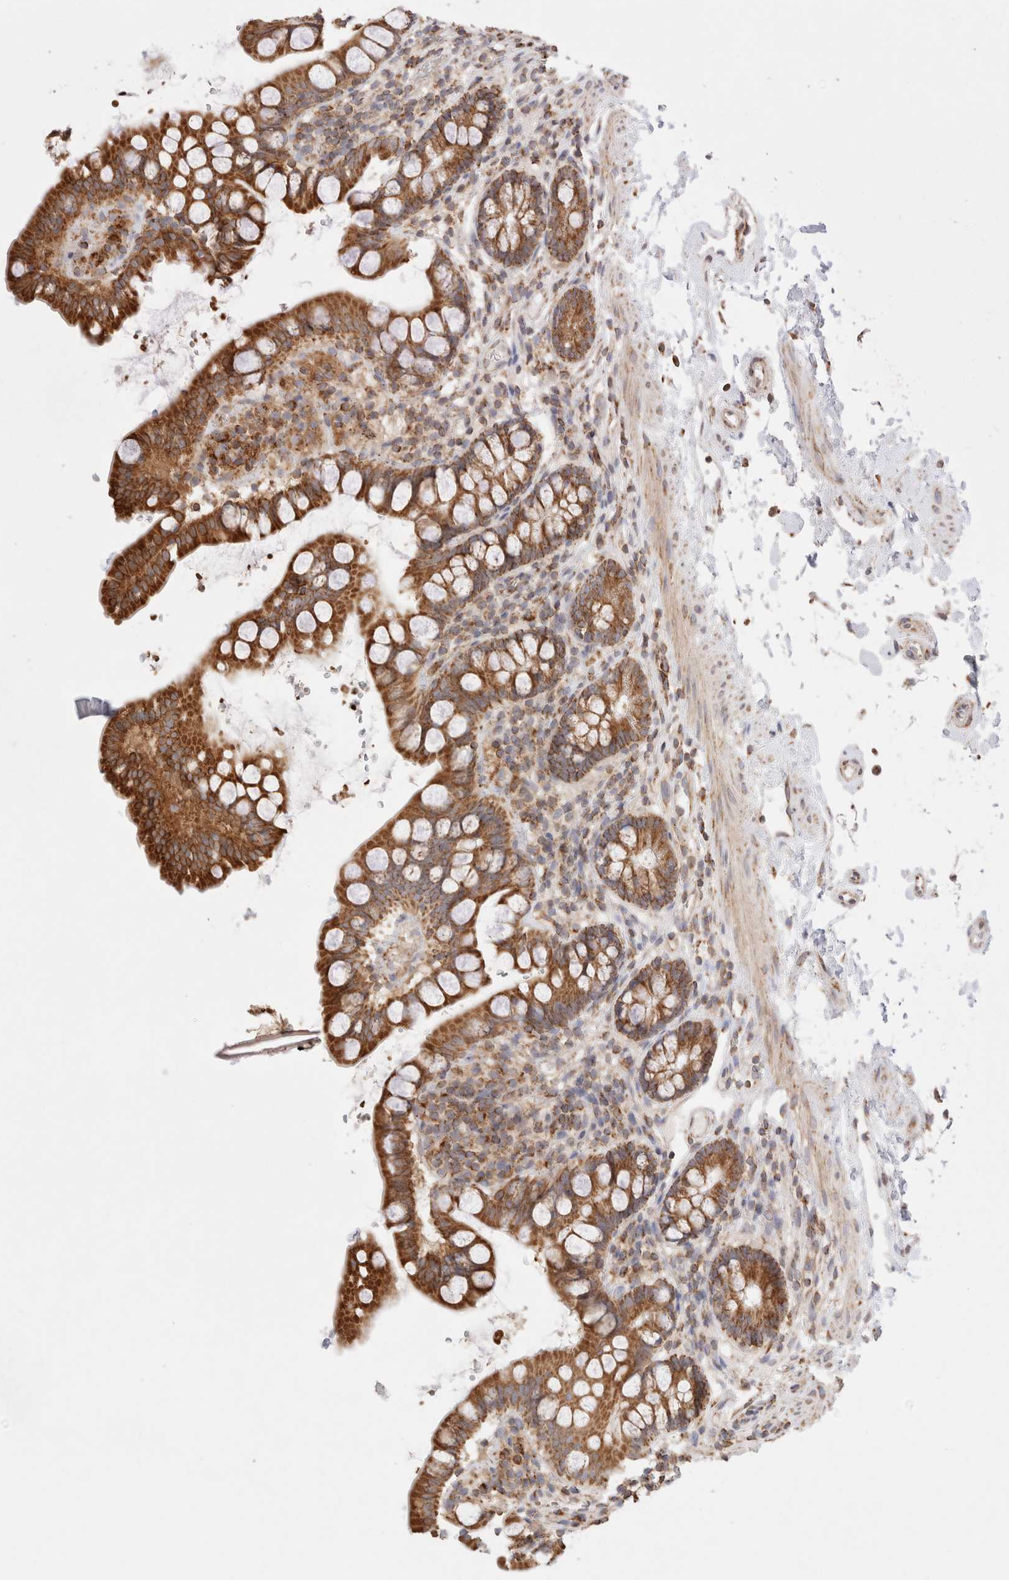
{"staining": {"intensity": "strong", "quantity": ">75%", "location": "cytoplasmic/membranous"}, "tissue": "small intestine", "cell_type": "Glandular cells", "image_type": "normal", "snomed": [{"axis": "morphology", "description": "Normal tissue, NOS"}, {"axis": "topography", "description": "Smooth muscle"}, {"axis": "topography", "description": "Small intestine"}], "caption": "Small intestine stained with a brown dye shows strong cytoplasmic/membranous positive staining in about >75% of glandular cells.", "gene": "TMPPE", "patient": {"sex": "female", "age": 84}}